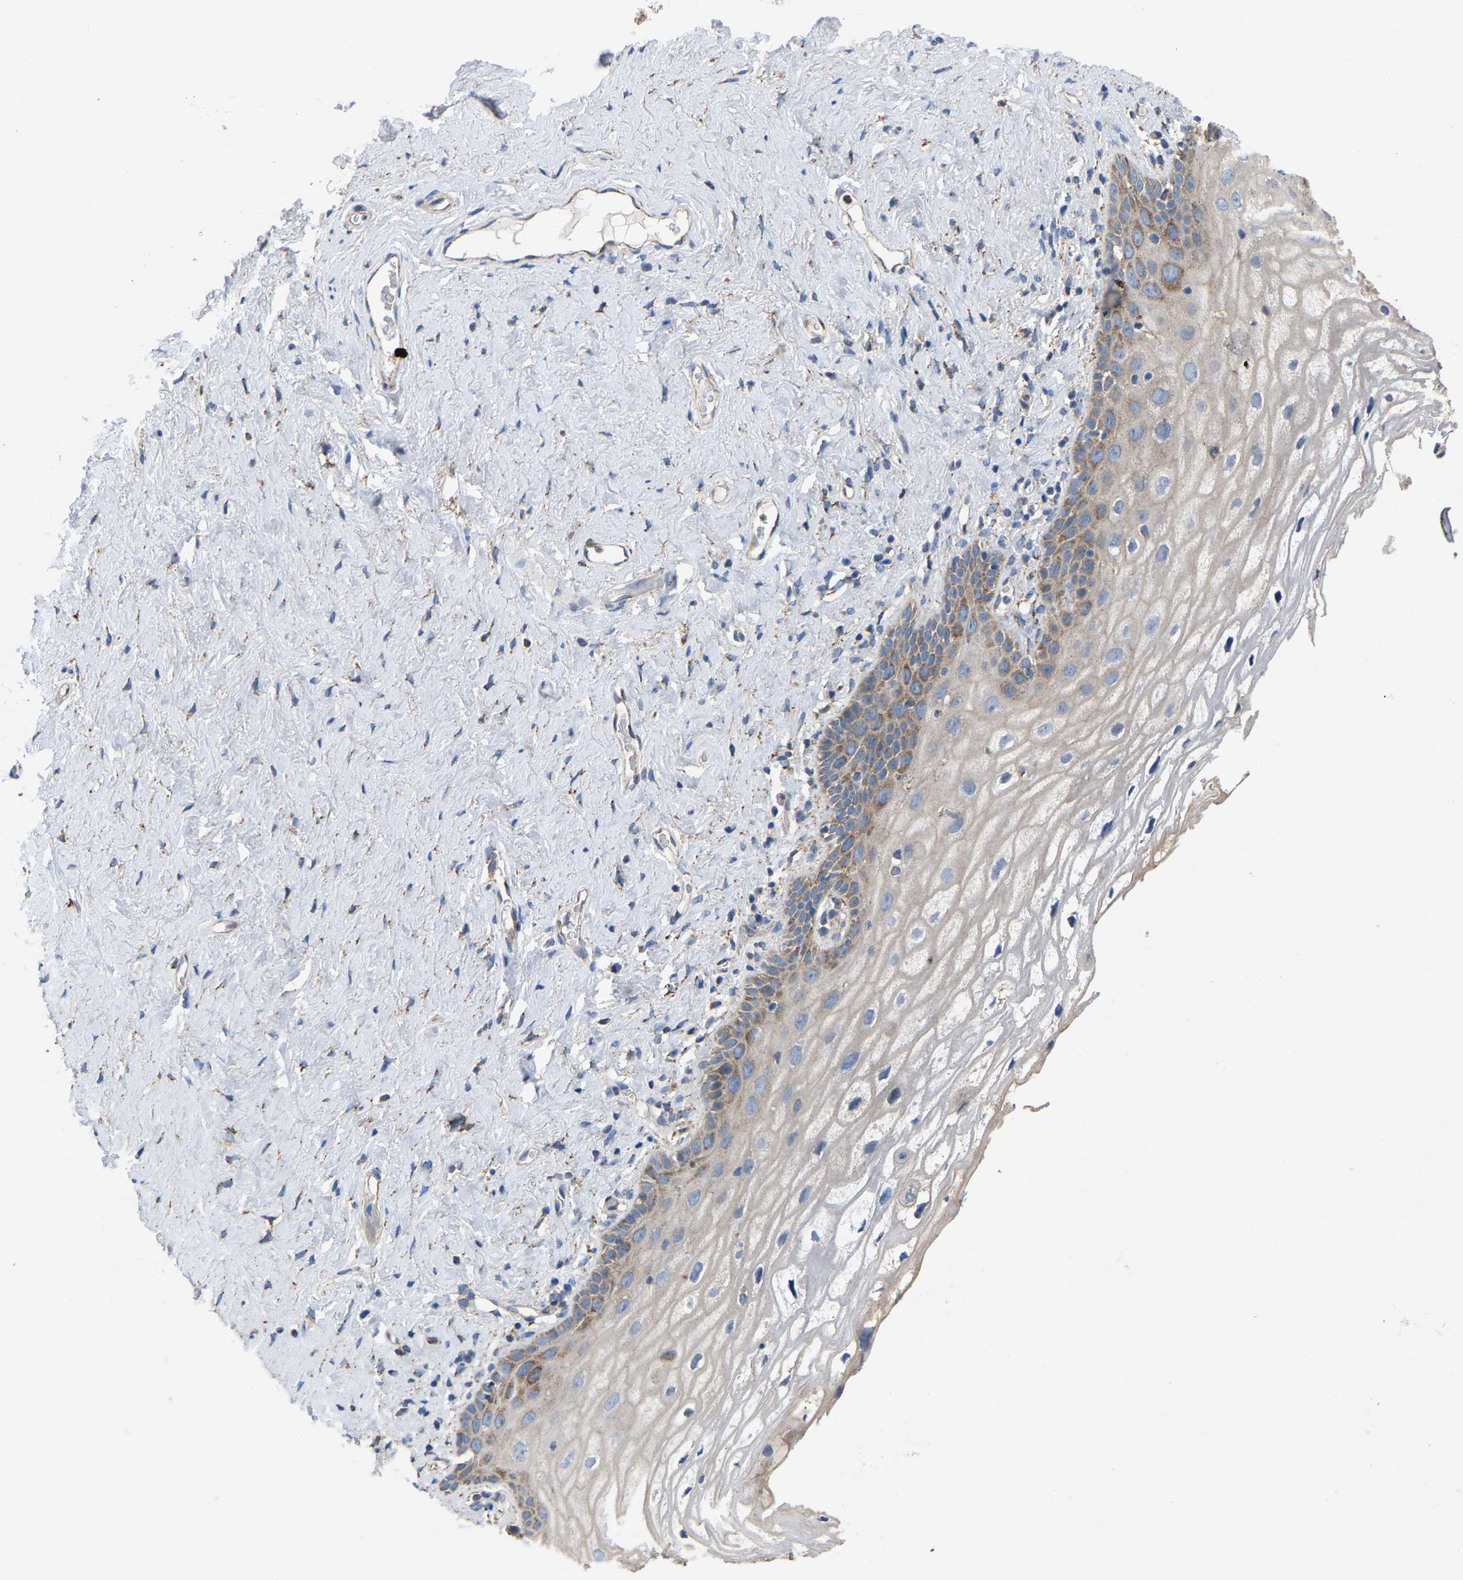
{"staining": {"intensity": "moderate", "quantity": ">75%", "location": "cytoplasmic/membranous"}, "tissue": "vagina", "cell_type": "Squamous epithelial cells", "image_type": "normal", "snomed": [{"axis": "morphology", "description": "Normal tissue, NOS"}, {"axis": "morphology", "description": "Adenocarcinoma, NOS"}, {"axis": "topography", "description": "Rectum"}, {"axis": "topography", "description": "Vagina"}], "caption": "Vagina stained with immunohistochemistry (IHC) reveals moderate cytoplasmic/membranous expression in approximately >75% of squamous epithelial cells.", "gene": "BCL10", "patient": {"sex": "female", "age": 71}}